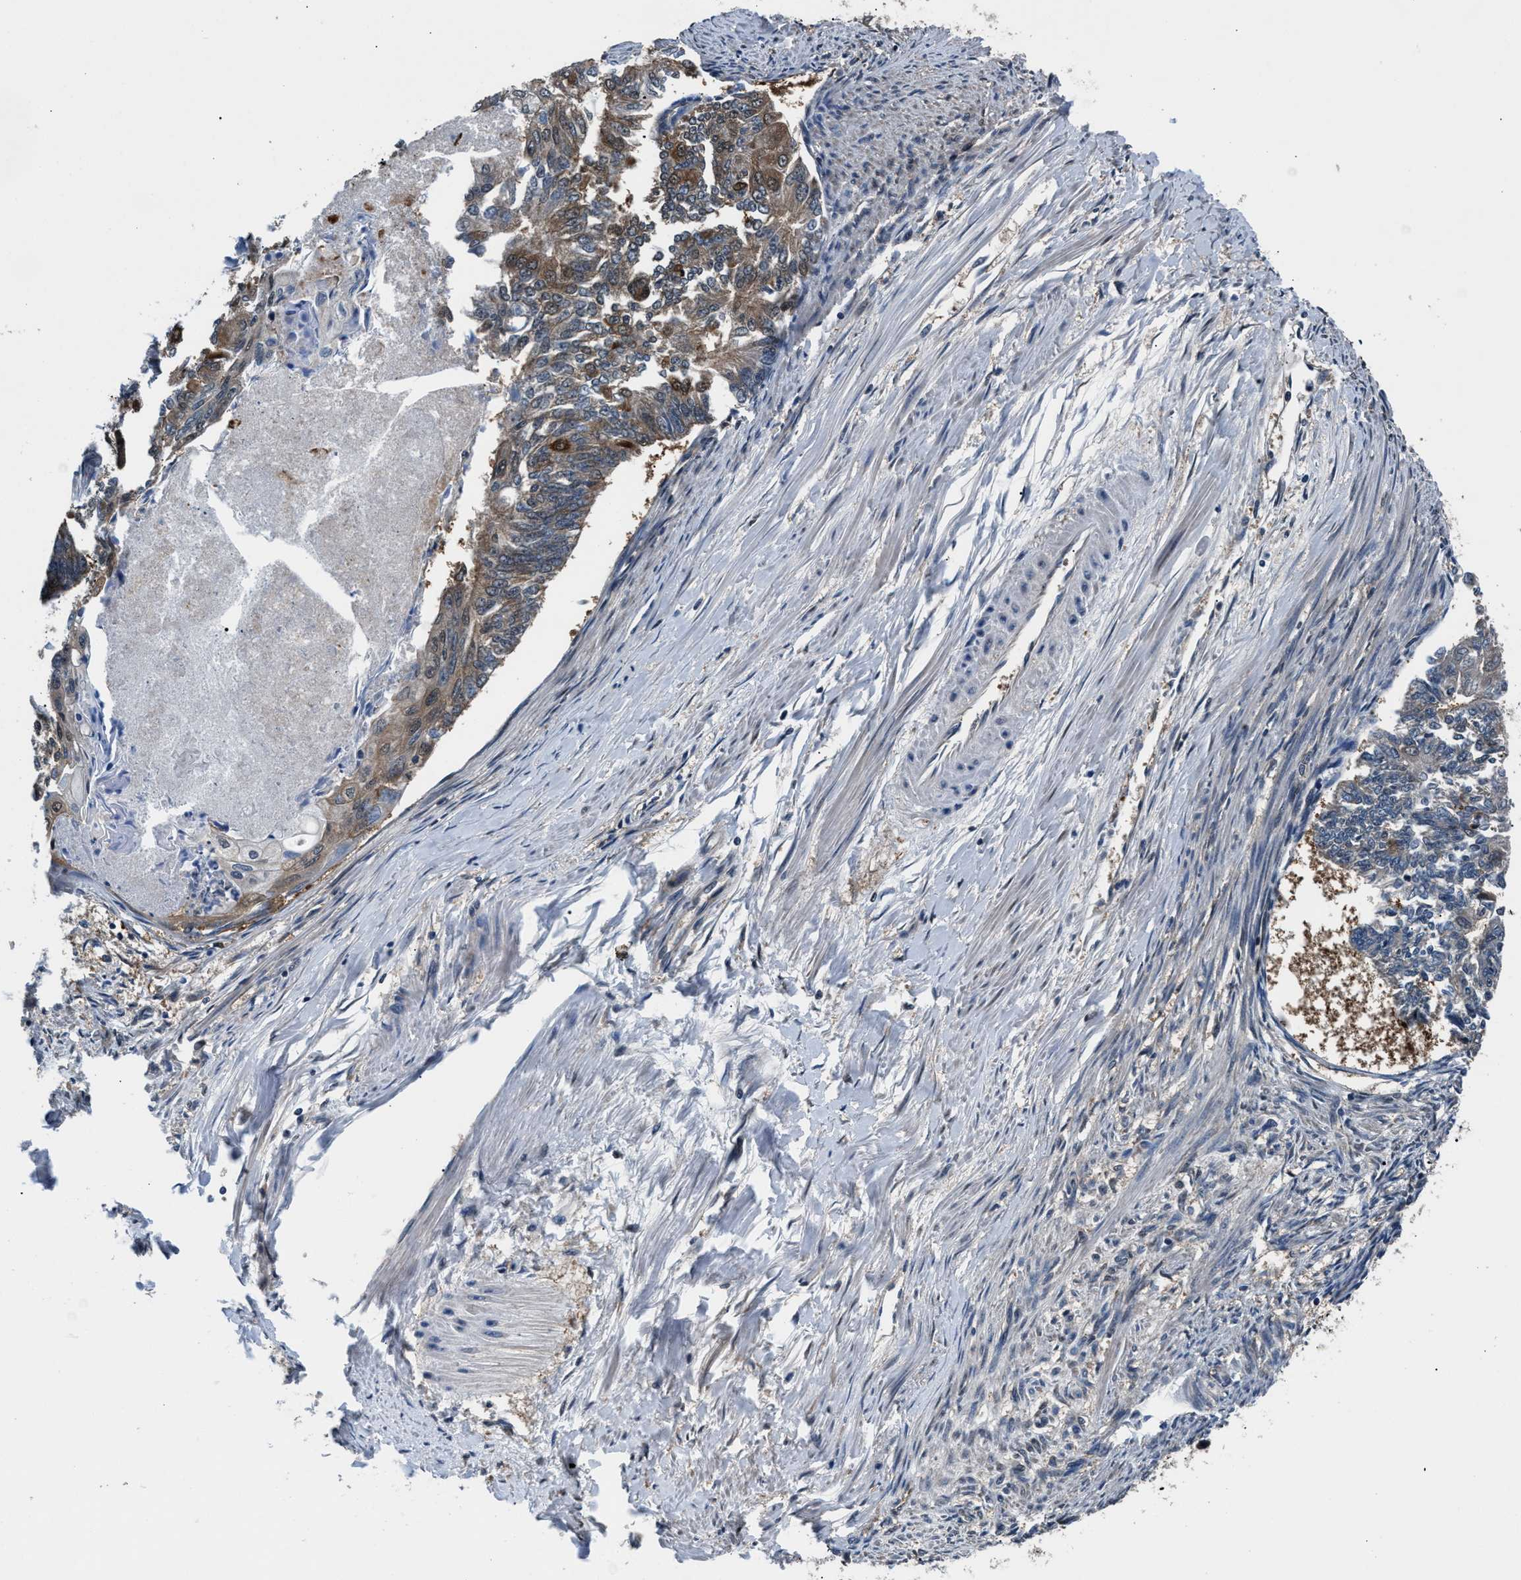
{"staining": {"intensity": "weak", "quantity": "25%-75%", "location": "cytoplasmic/membranous"}, "tissue": "endometrial cancer", "cell_type": "Tumor cells", "image_type": "cancer", "snomed": [{"axis": "morphology", "description": "Adenocarcinoma, NOS"}, {"axis": "topography", "description": "Endometrium"}], "caption": "Protein expression analysis of endometrial cancer exhibits weak cytoplasmic/membranous positivity in about 25%-75% of tumor cells. (DAB = brown stain, brightfield microscopy at high magnification).", "gene": "RBM33", "patient": {"sex": "female", "age": 32}}